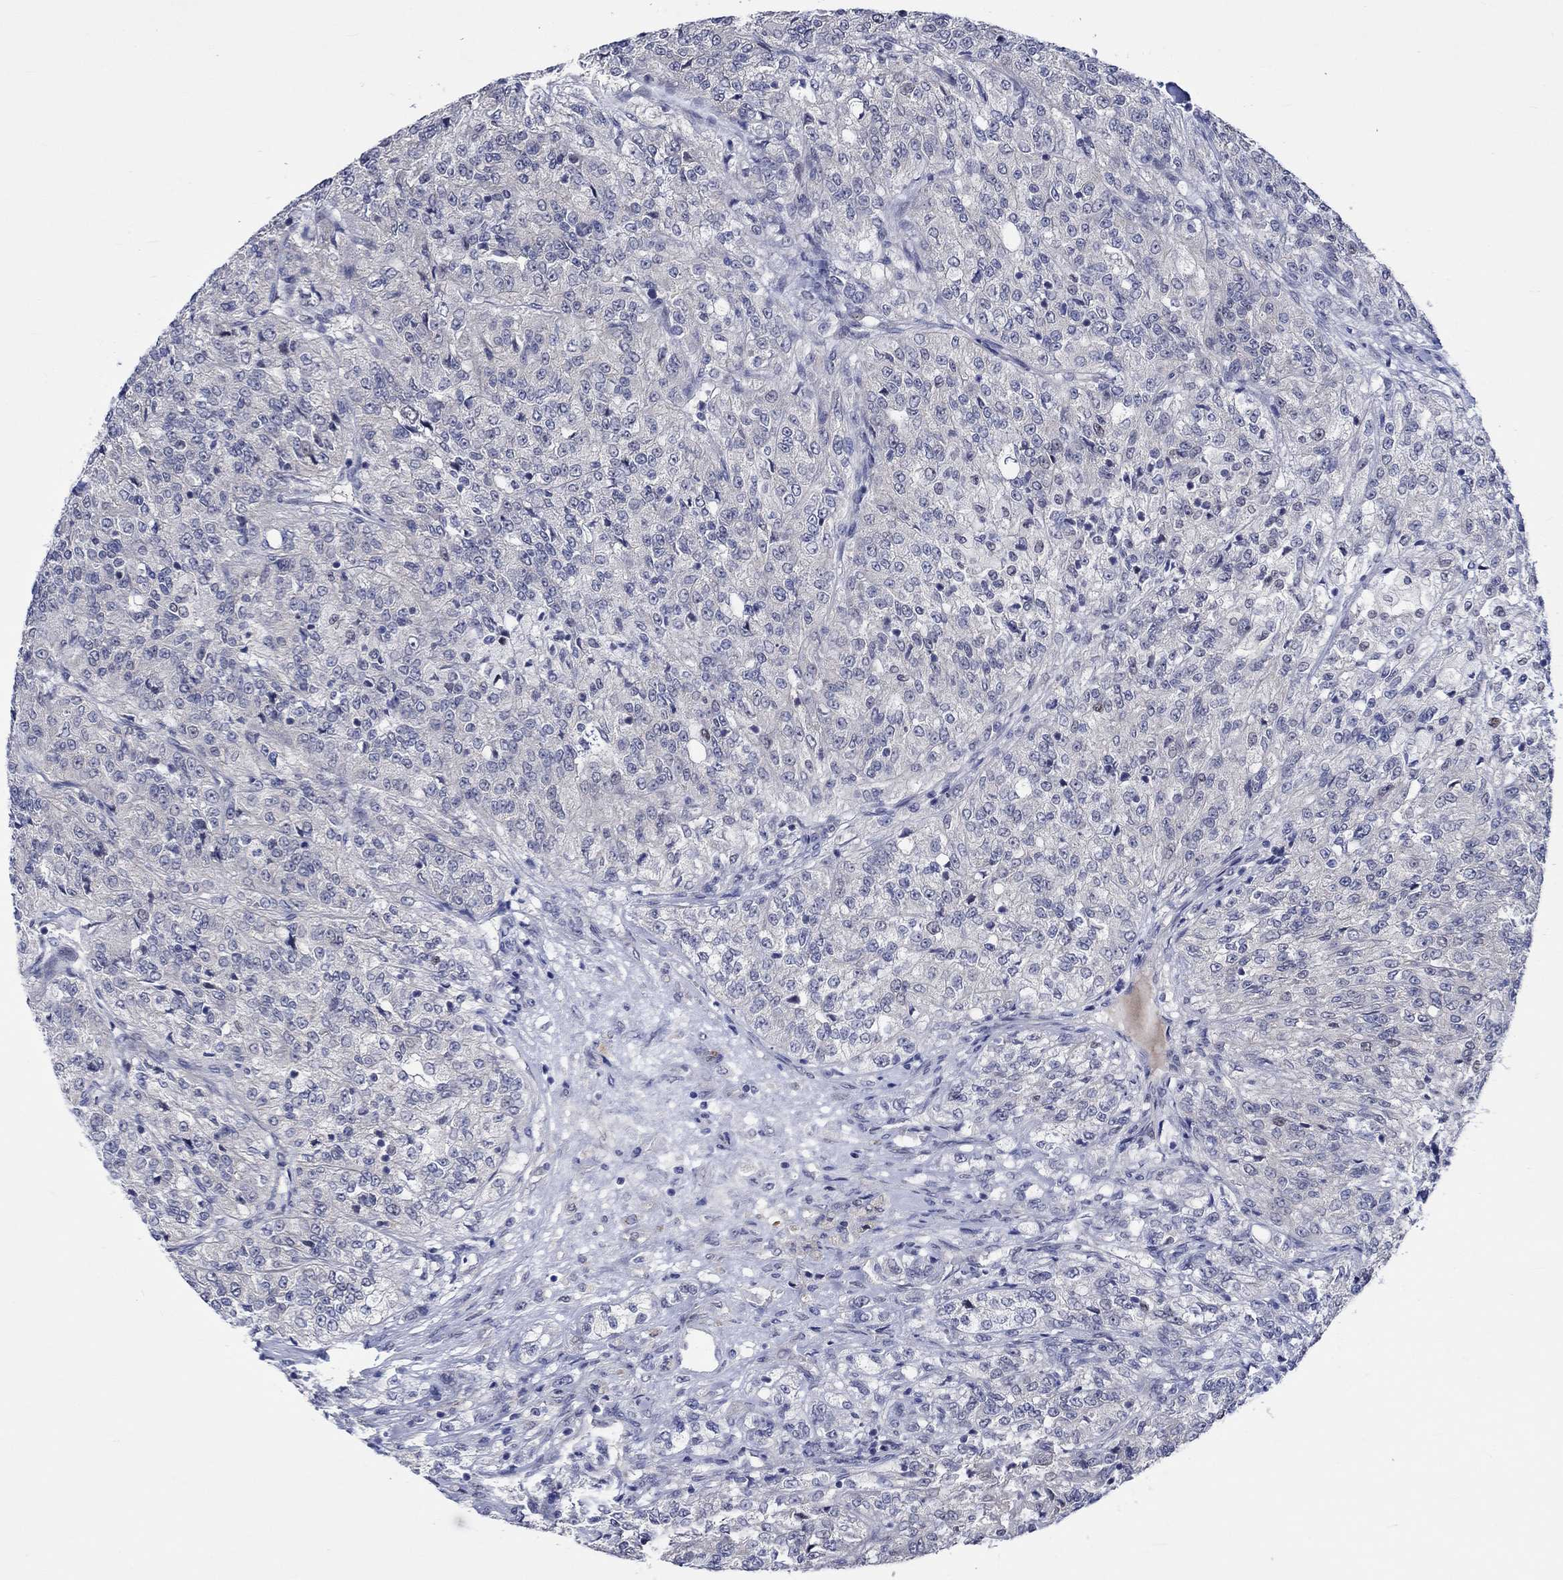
{"staining": {"intensity": "negative", "quantity": "none", "location": "none"}, "tissue": "renal cancer", "cell_type": "Tumor cells", "image_type": "cancer", "snomed": [{"axis": "morphology", "description": "Adenocarcinoma, NOS"}, {"axis": "topography", "description": "Kidney"}], "caption": "An immunohistochemistry (IHC) photomicrograph of renal cancer is shown. There is no staining in tumor cells of renal cancer.", "gene": "E2F8", "patient": {"sex": "female", "age": 63}}